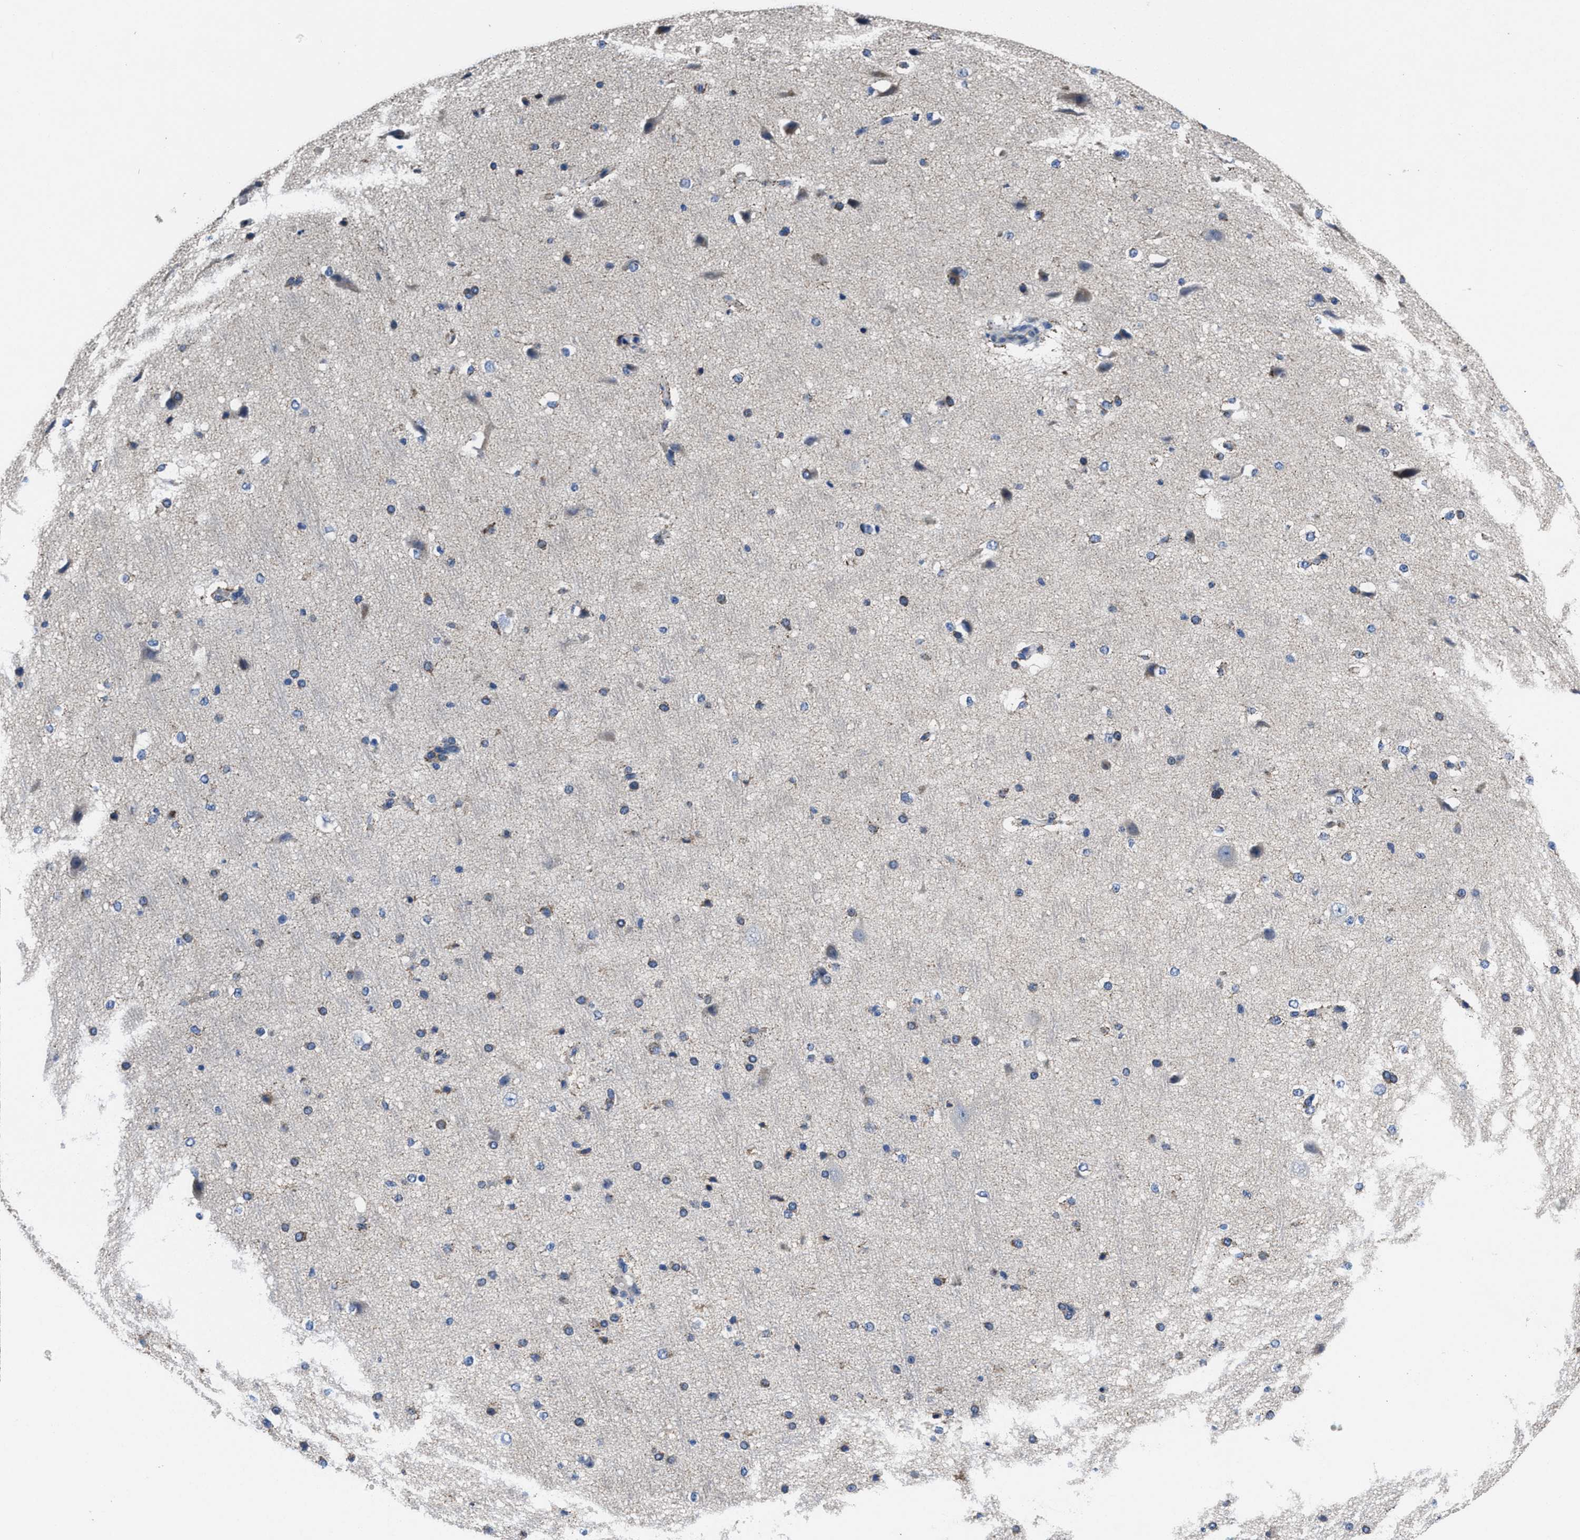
{"staining": {"intensity": "negative", "quantity": "none", "location": "none"}, "tissue": "cerebral cortex", "cell_type": "Endothelial cells", "image_type": "normal", "snomed": [{"axis": "morphology", "description": "Normal tissue, NOS"}, {"axis": "morphology", "description": "Developmental malformation"}, {"axis": "topography", "description": "Cerebral cortex"}], "caption": "IHC of benign cerebral cortex shows no expression in endothelial cells. (DAB immunohistochemistry (IHC) with hematoxylin counter stain).", "gene": "CACNA1D", "patient": {"sex": "female", "age": 30}}